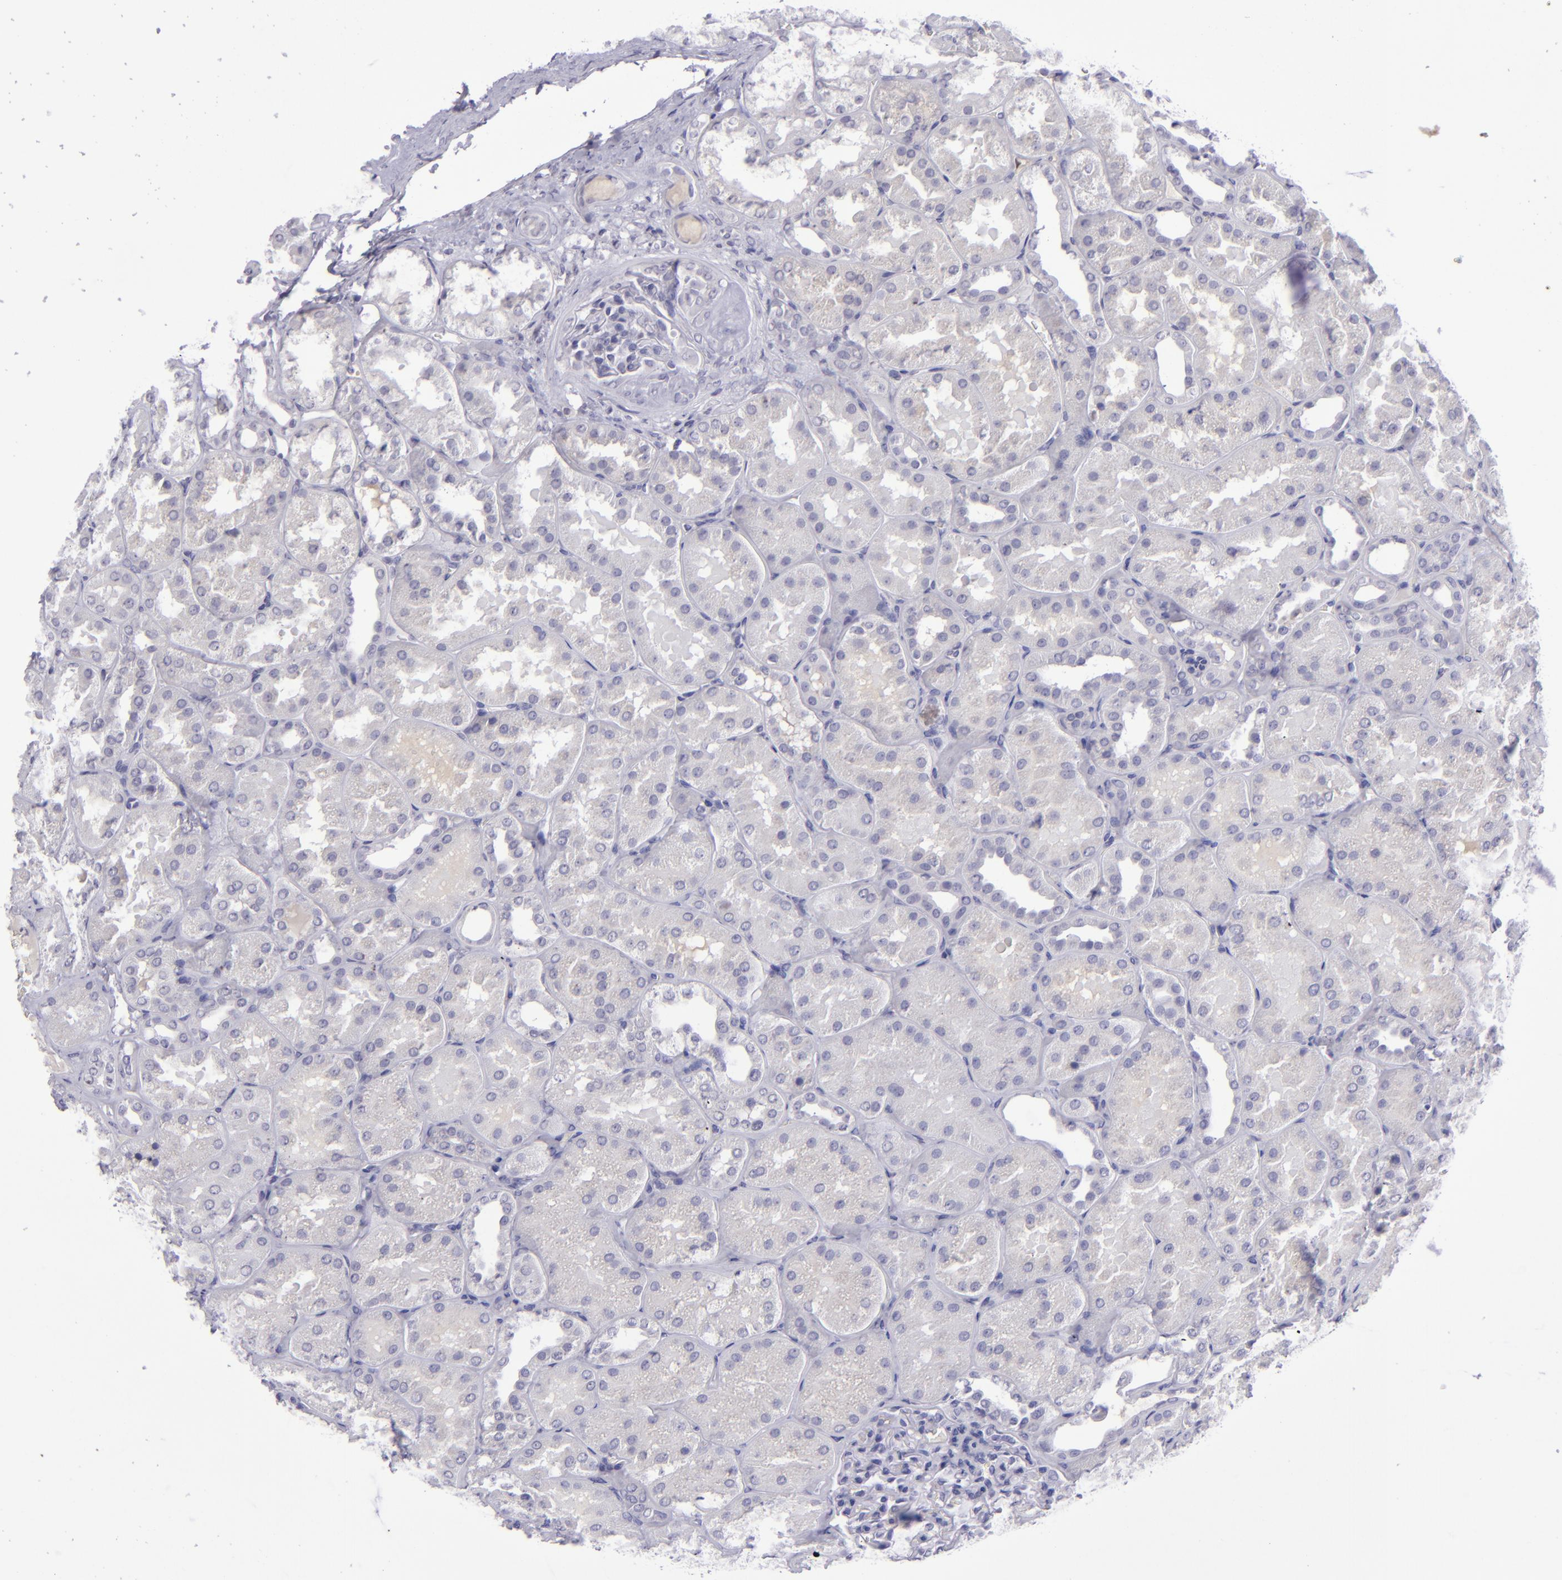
{"staining": {"intensity": "negative", "quantity": "none", "location": "none"}, "tissue": "kidney", "cell_type": "Cells in glomeruli", "image_type": "normal", "snomed": [{"axis": "morphology", "description": "Normal tissue, NOS"}, {"axis": "topography", "description": "Kidney"}], "caption": "This is a micrograph of IHC staining of benign kidney, which shows no positivity in cells in glomeruli. The staining is performed using DAB brown chromogen with nuclei counter-stained in using hematoxylin.", "gene": "POU2F2", "patient": {"sex": "male", "age": 28}}